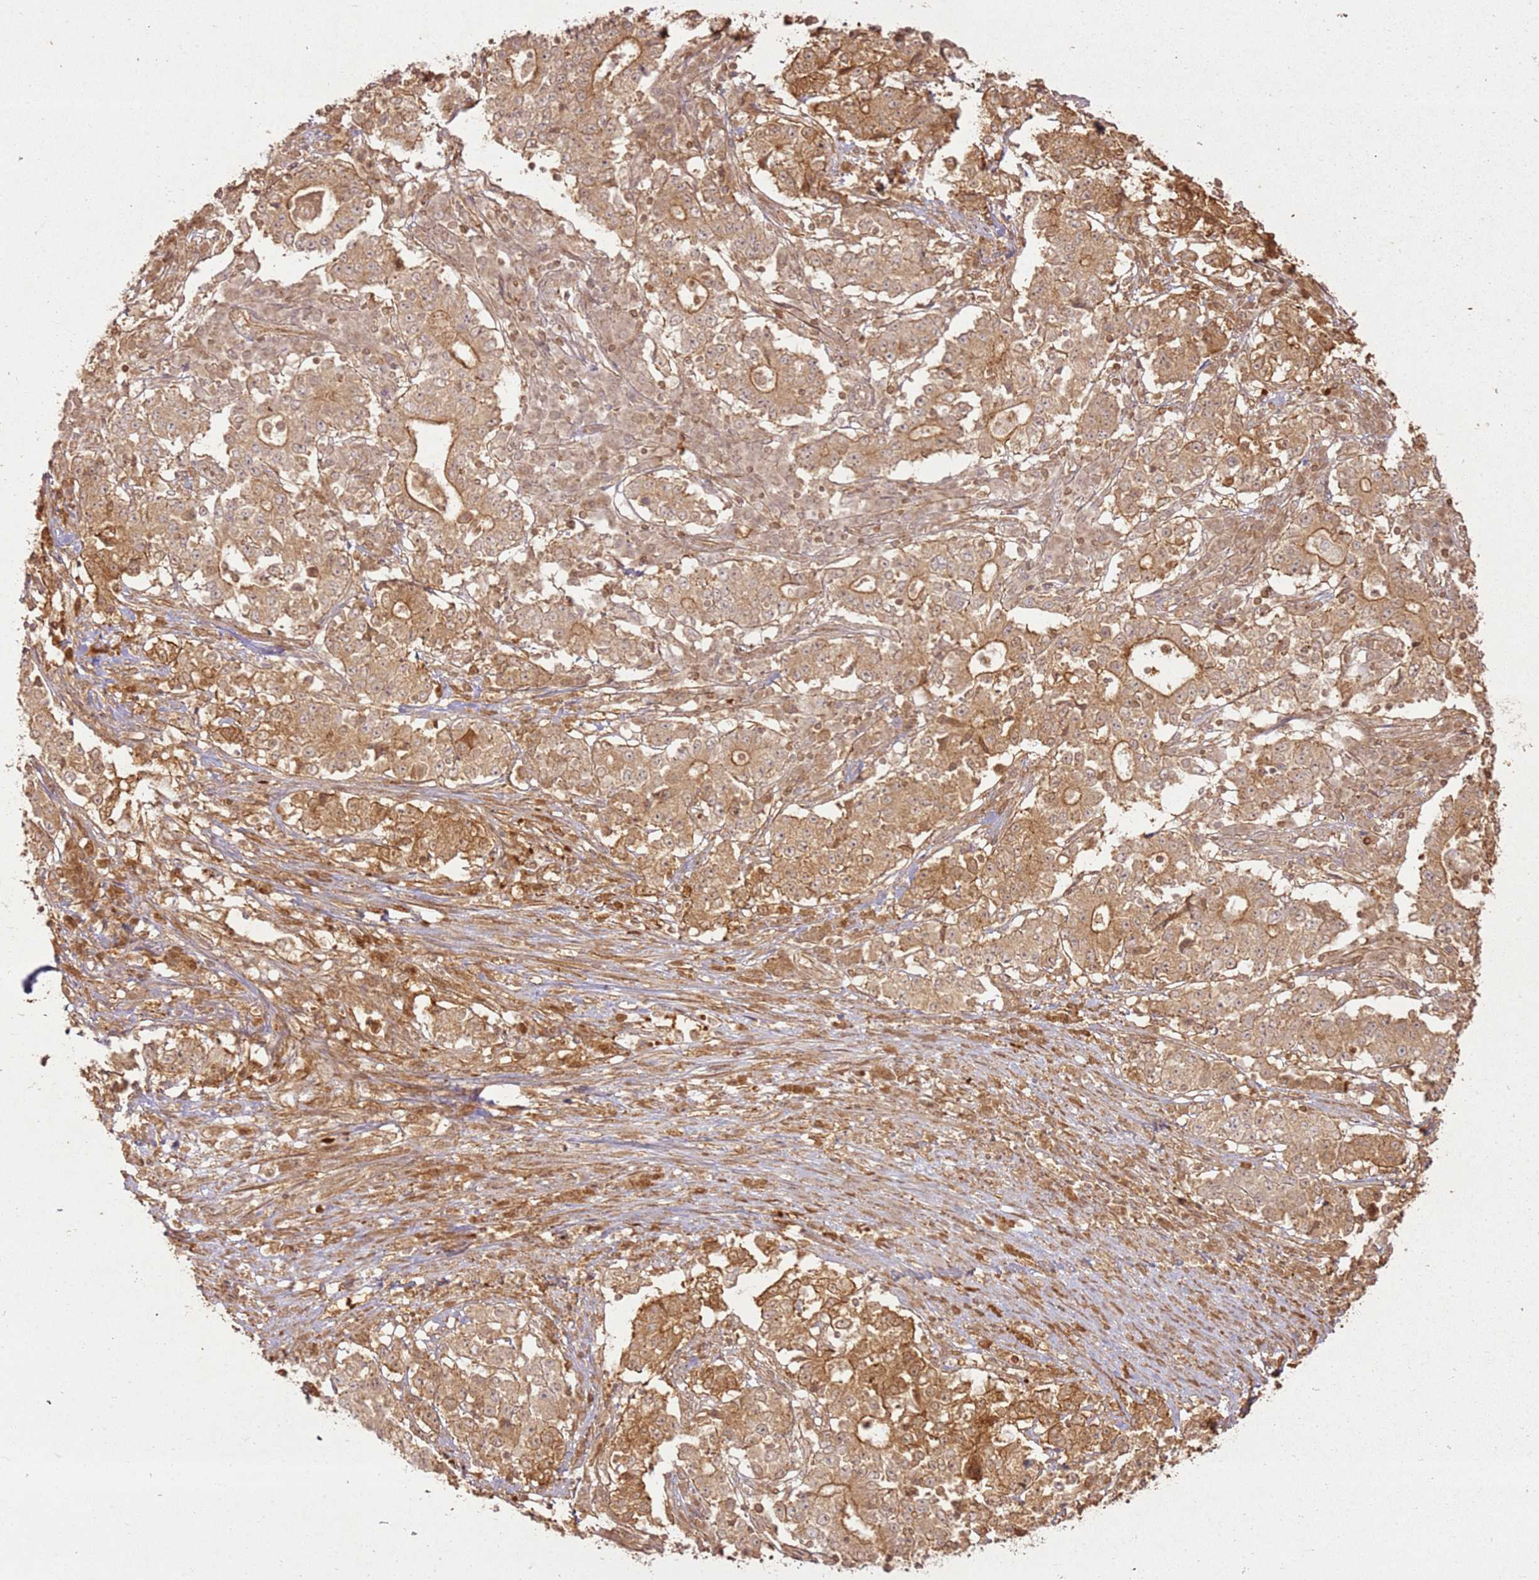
{"staining": {"intensity": "moderate", "quantity": ">75%", "location": "cytoplasmic/membranous"}, "tissue": "stomach cancer", "cell_type": "Tumor cells", "image_type": "cancer", "snomed": [{"axis": "morphology", "description": "Adenocarcinoma, NOS"}, {"axis": "topography", "description": "Stomach"}], "caption": "Immunohistochemistry (IHC) micrograph of neoplastic tissue: human stomach adenocarcinoma stained using IHC displays medium levels of moderate protein expression localized specifically in the cytoplasmic/membranous of tumor cells, appearing as a cytoplasmic/membranous brown color.", "gene": "ZNF776", "patient": {"sex": "male", "age": 59}}